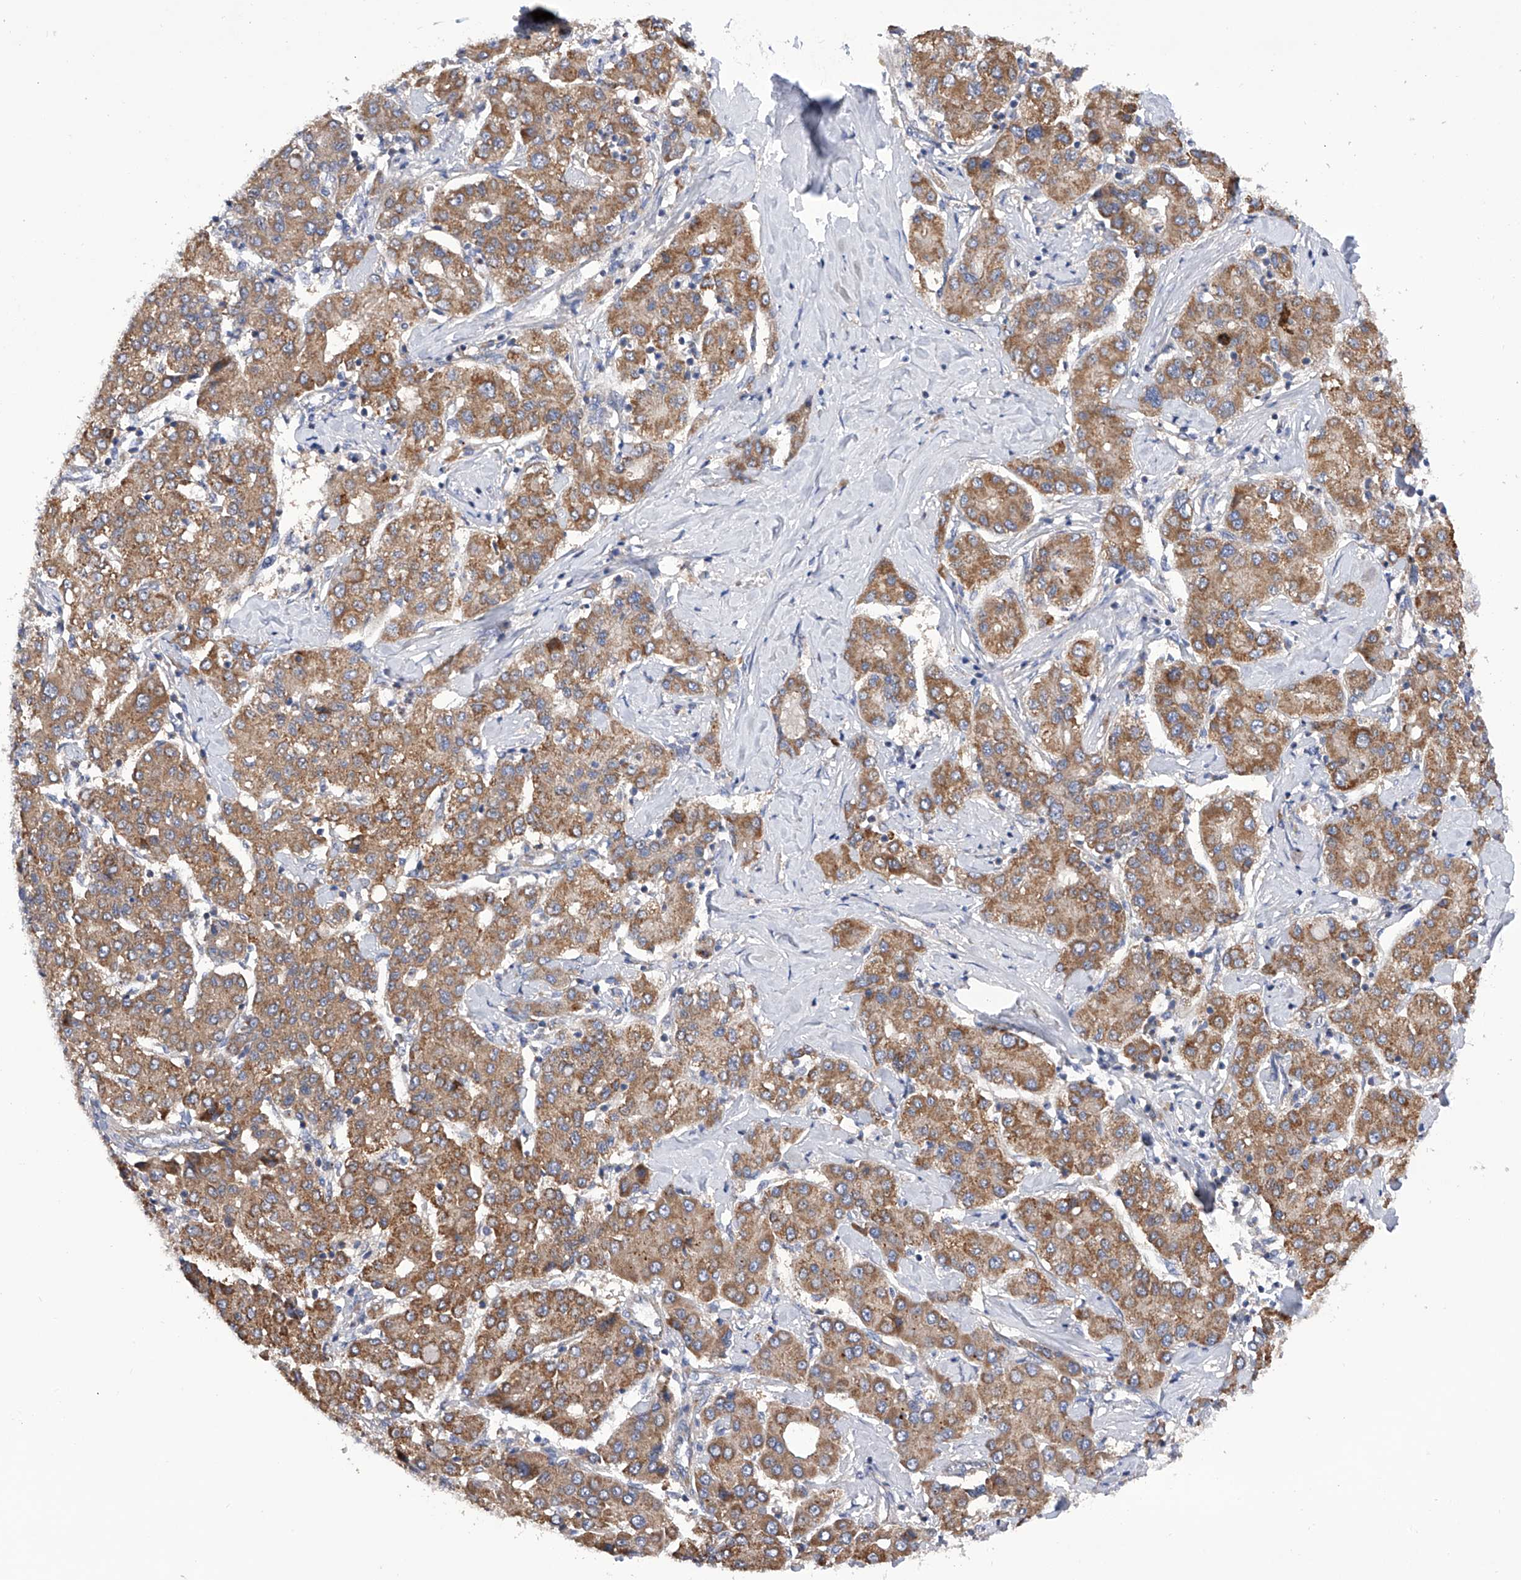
{"staining": {"intensity": "moderate", "quantity": ">75%", "location": "cytoplasmic/membranous"}, "tissue": "liver cancer", "cell_type": "Tumor cells", "image_type": "cancer", "snomed": [{"axis": "morphology", "description": "Carcinoma, Hepatocellular, NOS"}, {"axis": "topography", "description": "Liver"}], "caption": "This image reveals IHC staining of human liver hepatocellular carcinoma, with medium moderate cytoplasmic/membranous staining in about >75% of tumor cells.", "gene": "MLYCD", "patient": {"sex": "male", "age": 65}}